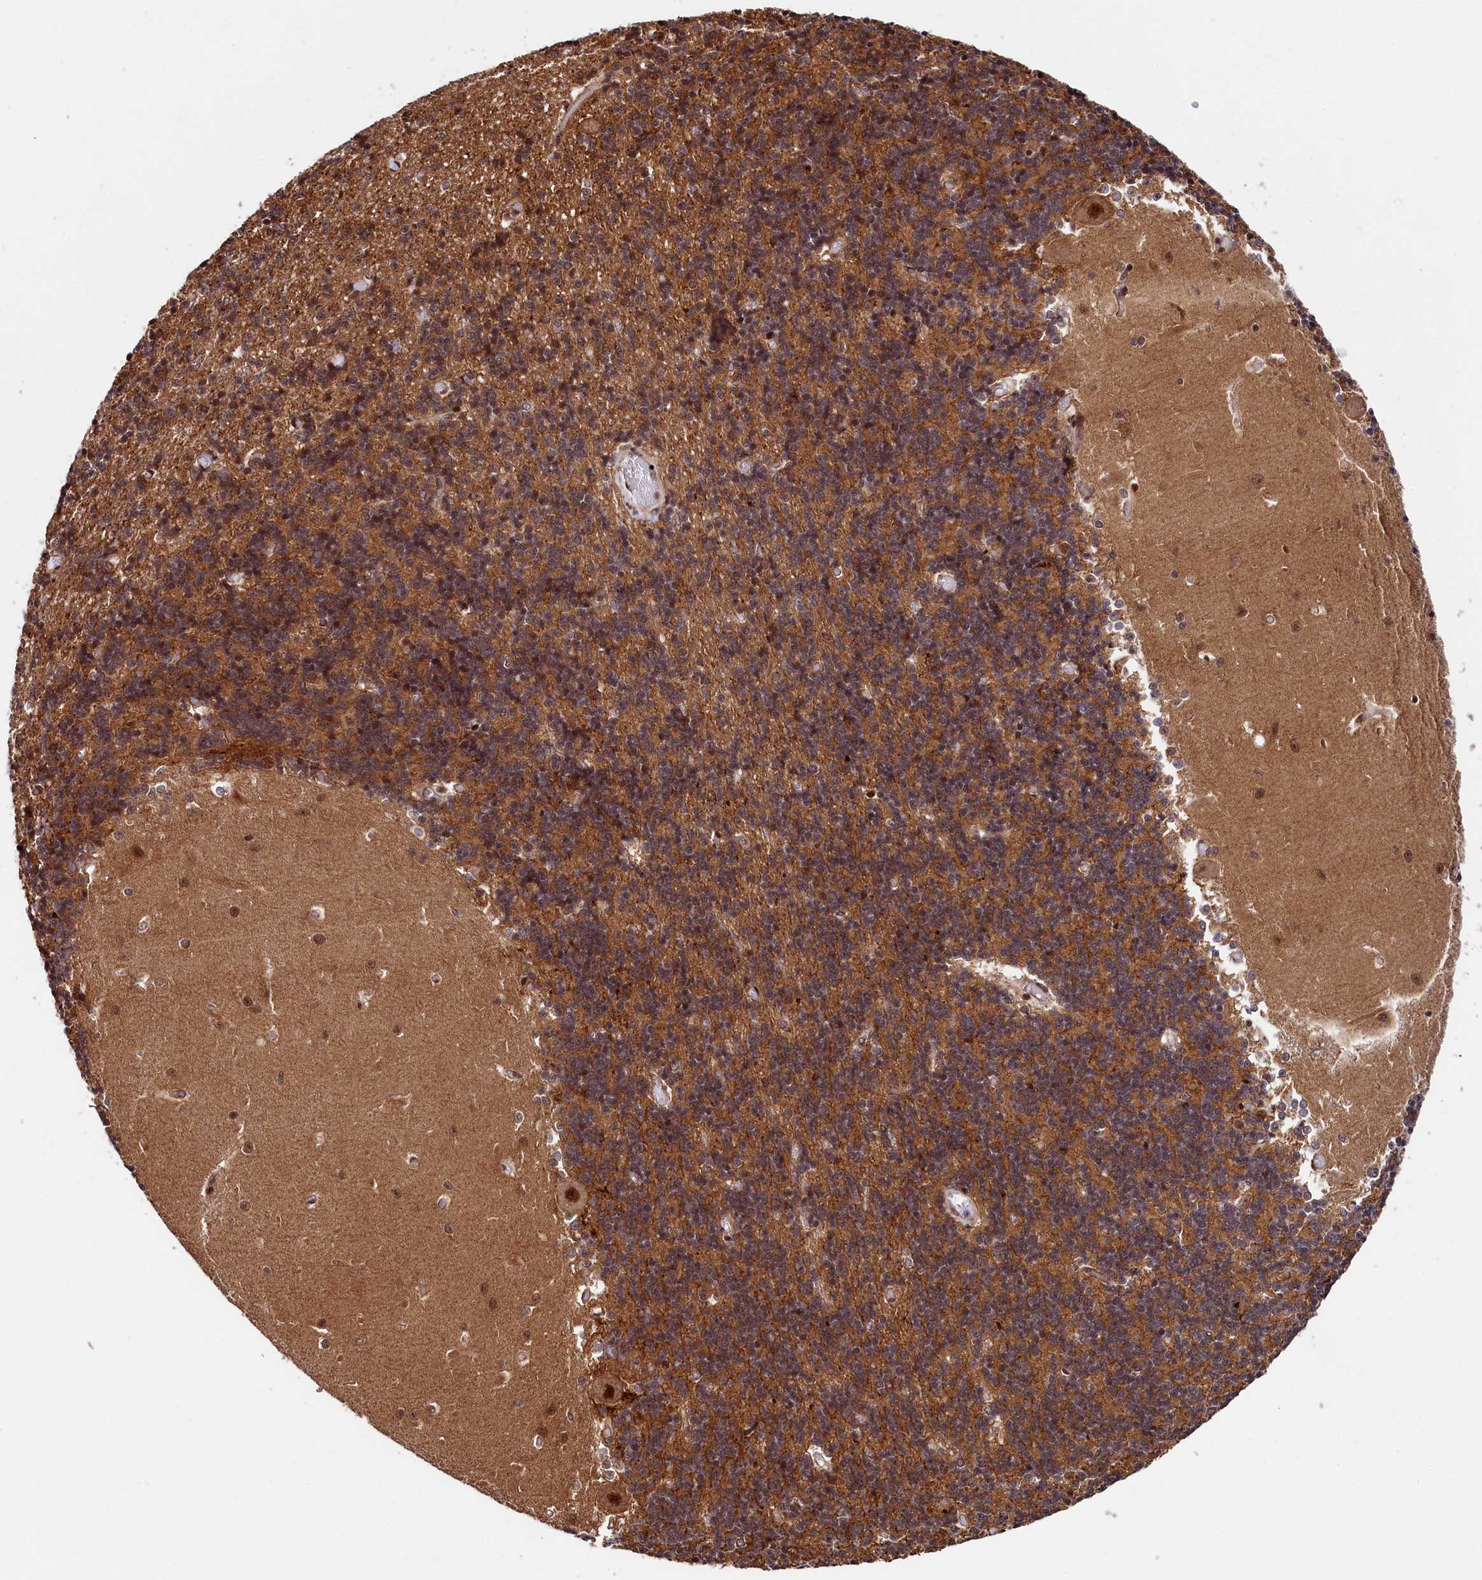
{"staining": {"intensity": "moderate", "quantity": ">75%", "location": "cytoplasmic/membranous,nuclear"}, "tissue": "cerebellum", "cell_type": "Cells in granular layer", "image_type": "normal", "snomed": [{"axis": "morphology", "description": "Normal tissue, NOS"}, {"axis": "topography", "description": "Cerebellum"}], "caption": "Benign cerebellum exhibits moderate cytoplasmic/membranous,nuclear positivity in approximately >75% of cells in granular layer (DAB (3,3'-diaminobenzidine) IHC with brightfield microscopy, high magnification)..", "gene": "LEO1", "patient": {"sex": "male", "age": 37}}